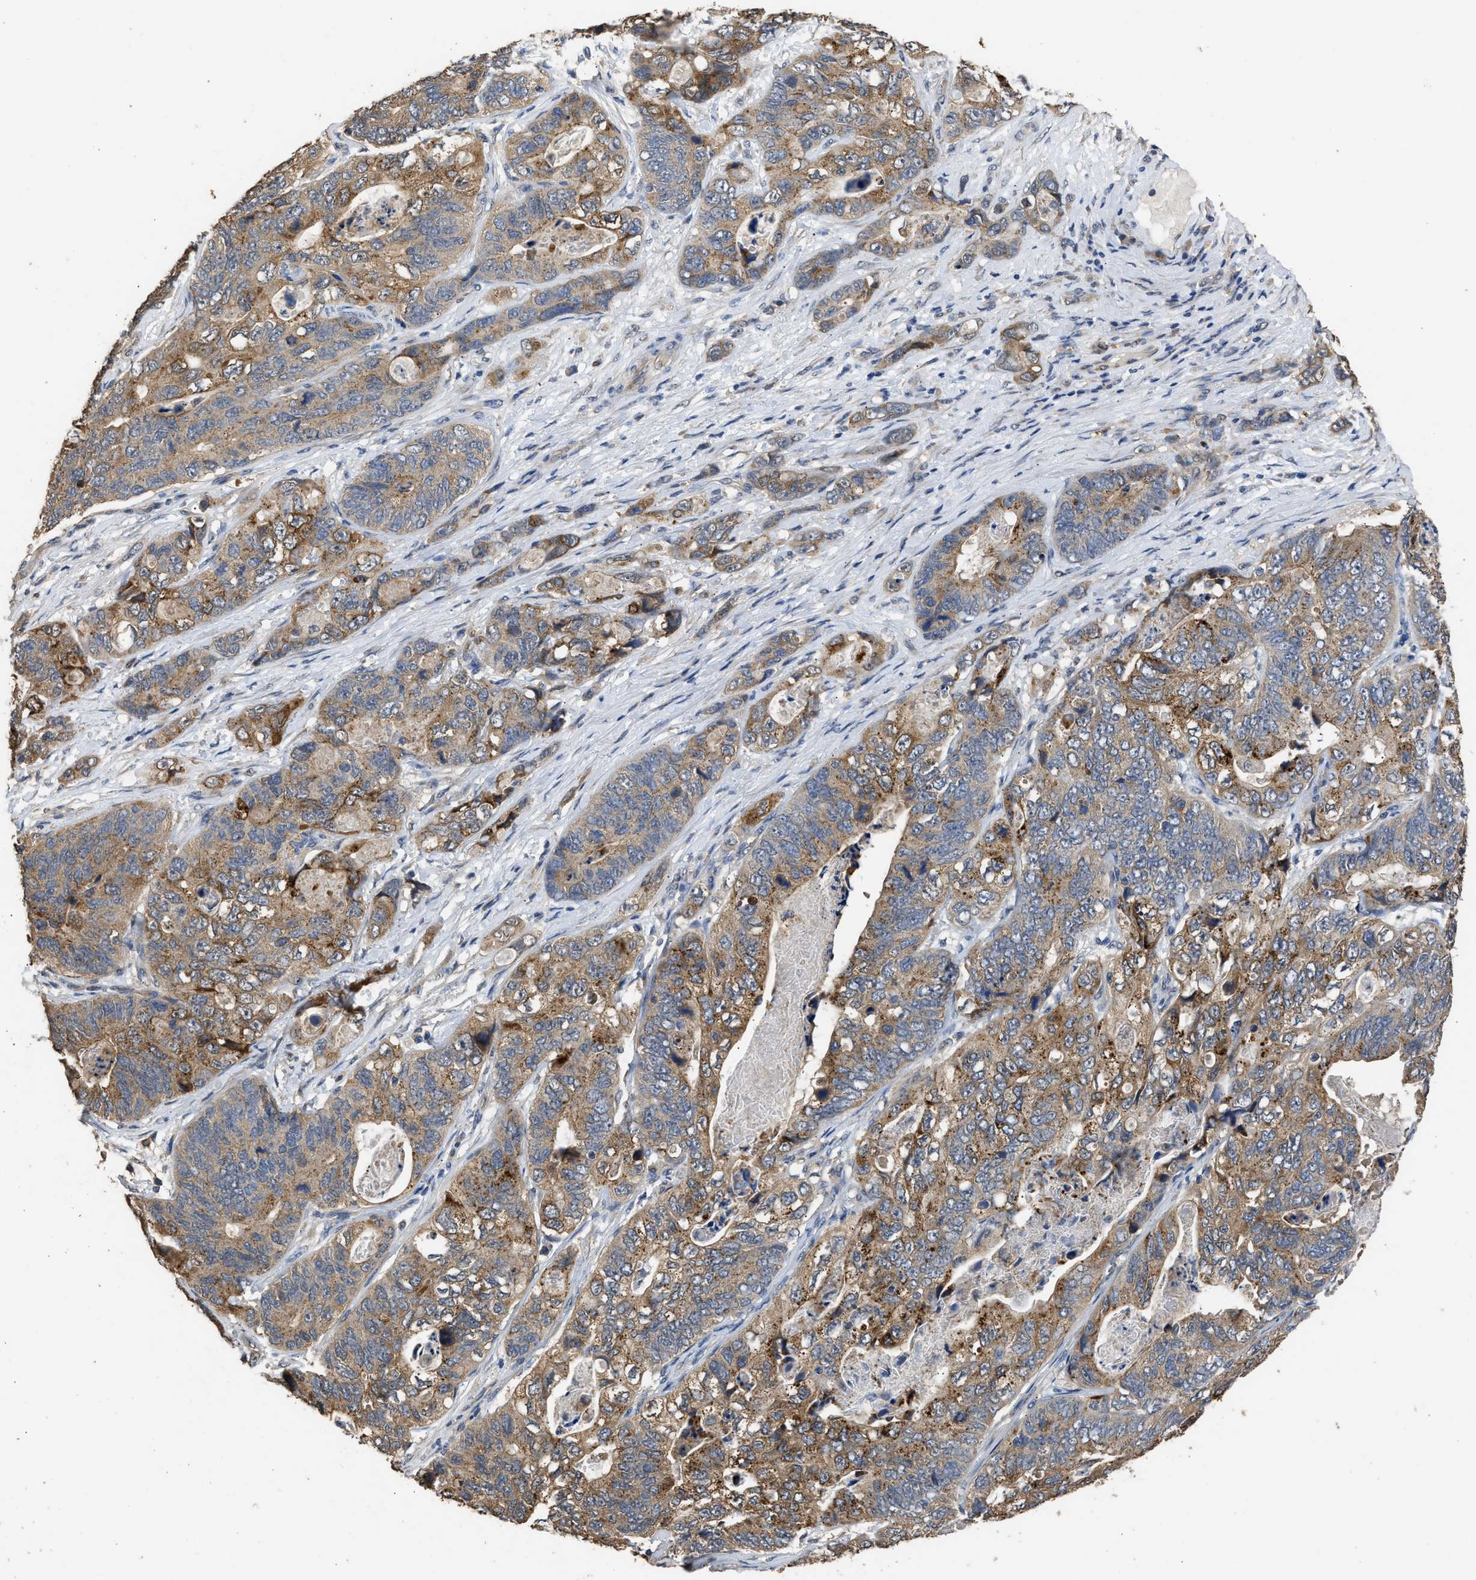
{"staining": {"intensity": "moderate", "quantity": ">75%", "location": "cytoplasmic/membranous"}, "tissue": "stomach cancer", "cell_type": "Tumor cells", "image_type": "cancer", "snomed": [{"axis": "morphology", "description": "Adenocarcinoma, NOS"}, {"axis": "topography", "description": "Stomach"}], "caption": "Human adenocarcinoma (stomach) stained with a protein marker reveals moderate staining in tumor cells.", "gene": "SPINT2", "patient": {"sex": "female", "age": 89}}